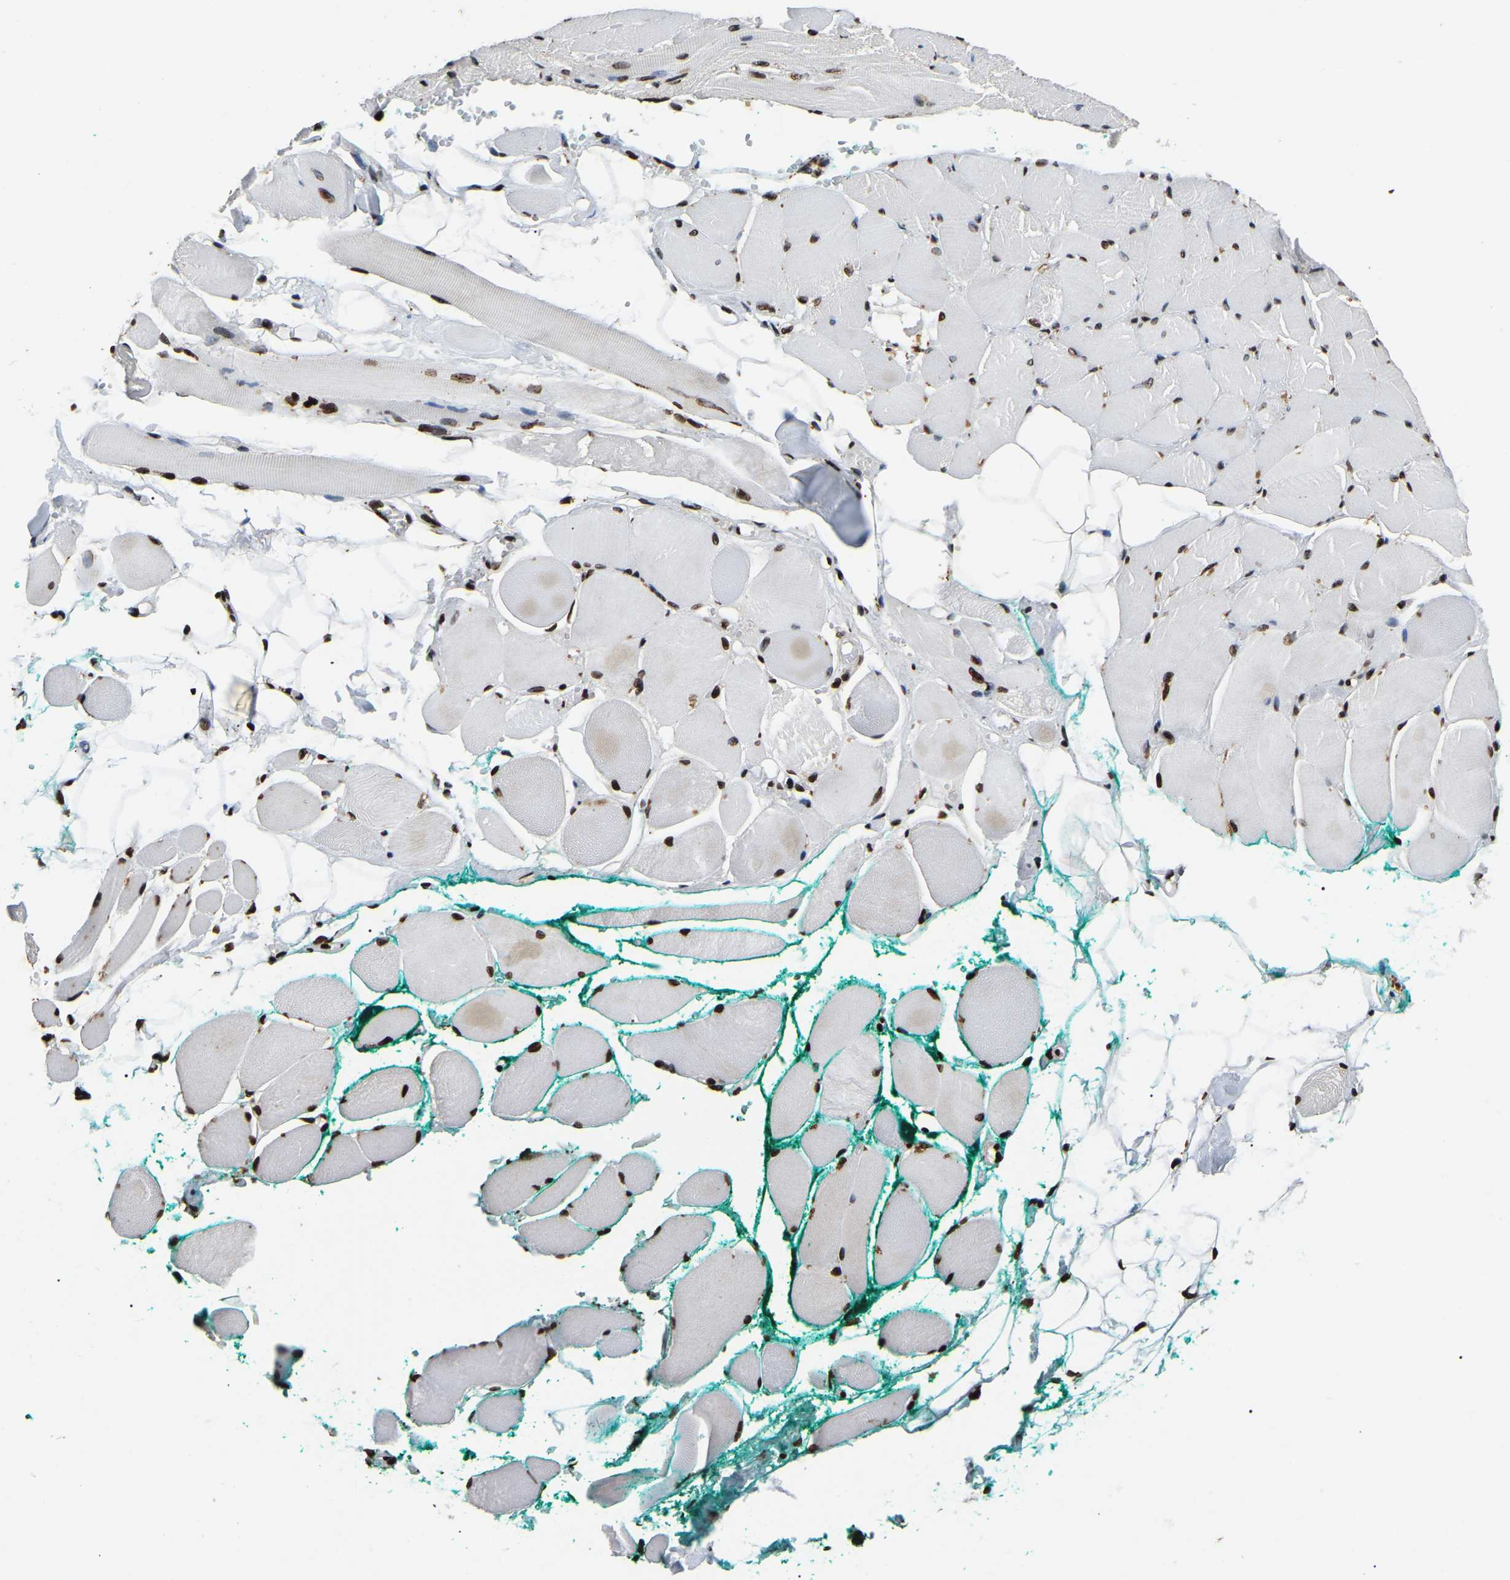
{"staining": {"intensity": "strong", "quantity": ">75%", "location": "nuclear"}, "tissue": "skeletal muscle", "cell_type": "Myocytes", "image_type": "normal", "snomed": [{"axis": "morphology", "description": "Normal tissue, NOS"}, {"axis": "topography", "description": "Skeletal muscle"}, {"axis": "topography", "description": "Peripheral nerve tissue"}], "caption": "Skeletal muscle stained for a protein (brown) shows strong nuclear positive expression in about >75% of myocytes.", "gene": "LRRC61", "patient": {"sex": "female", "age": 84}}